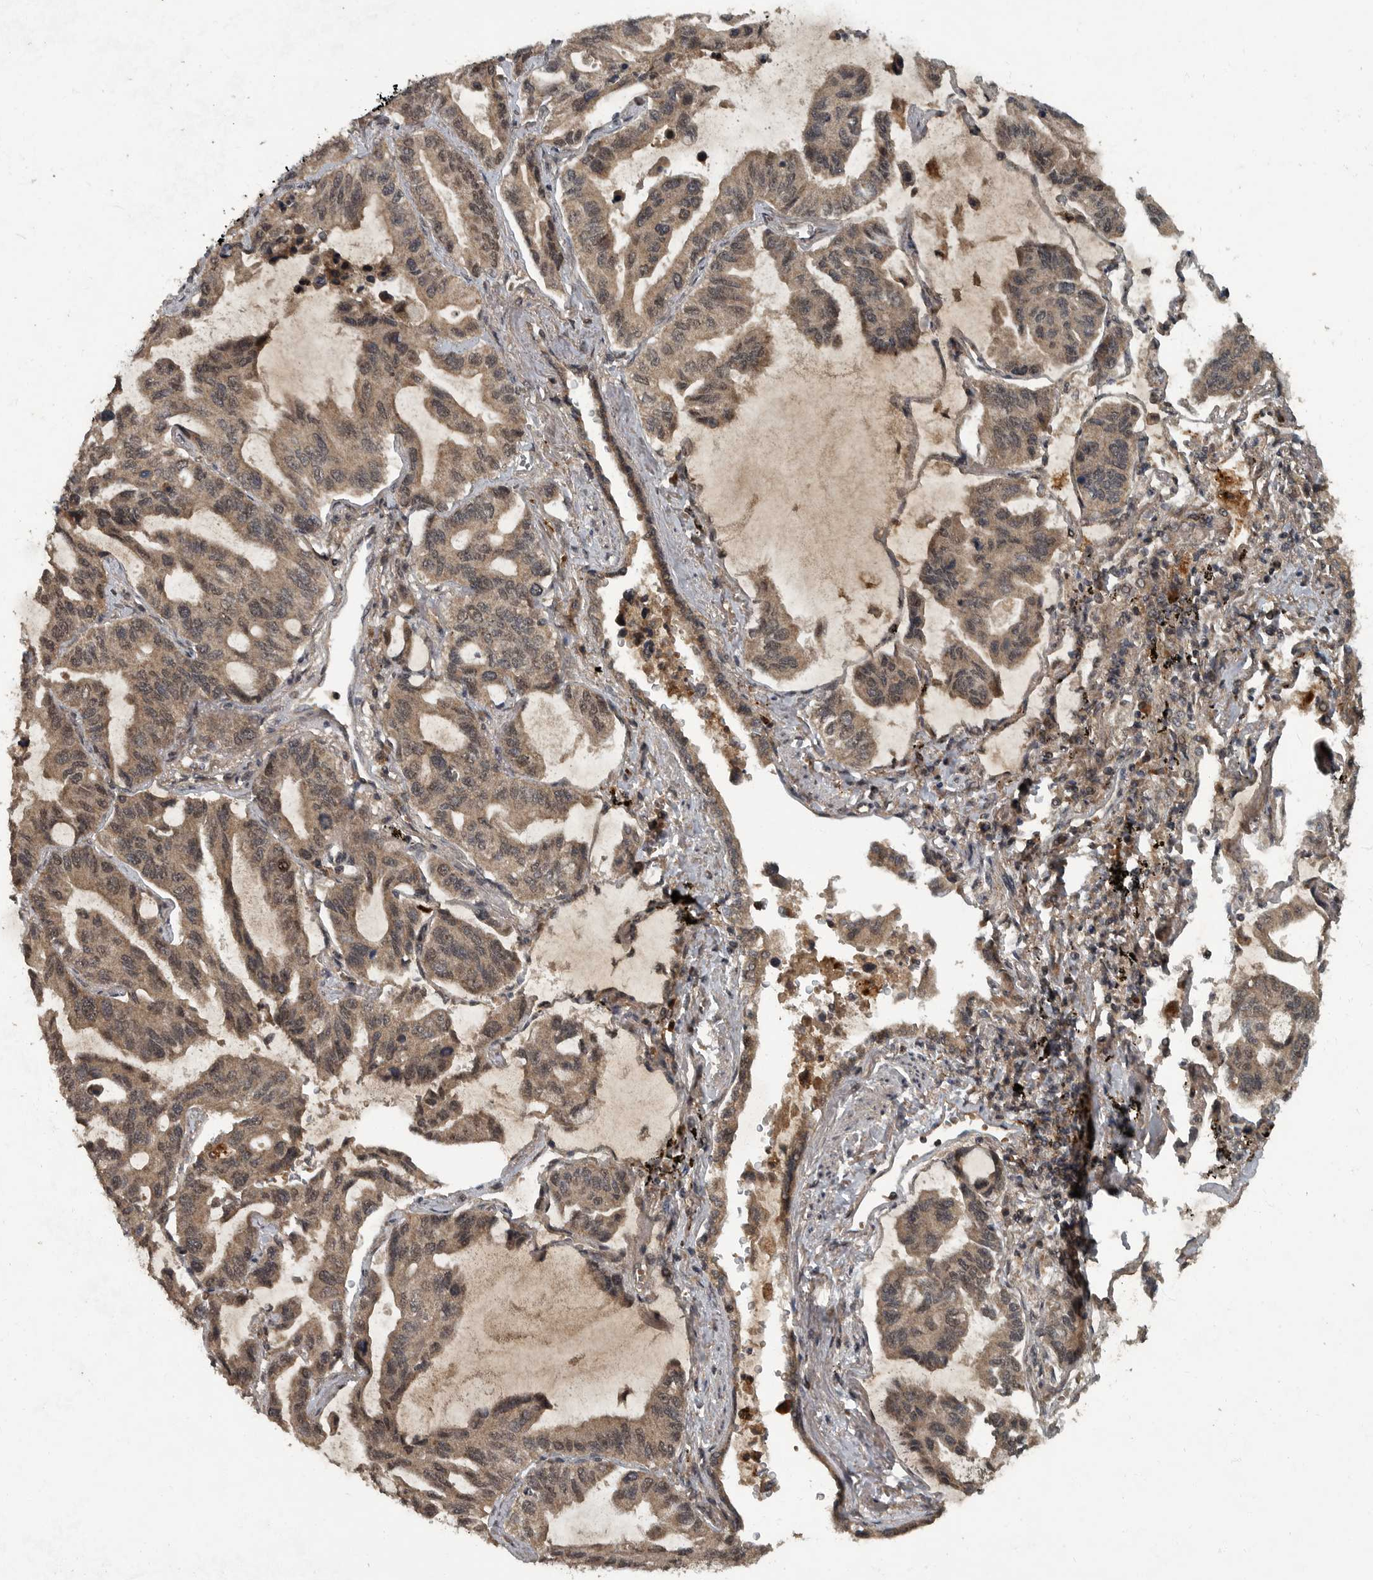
{"staining": {"intensity": "moderate", "quantity": ">75%", "location": "cytoplasmic/membranous,nuclear"}, "tissue": "lung cancer", "cell_type": "Tumor cells", "image_type": "cancer", "snomed": [{"axis": "morphology", "description": "Adenocarcinoma, NOS"}, {"axis": "topography", "description": "Lung"}], "caption": "Immunohistochemistry histopathology image of human lung cancer stained for a protein (brown), which exhibits medium levels of moderate cytoplasmic/membranous and nuclear positivity in about >75% of tumor cells.", "gene": "FOXO1", "patient": {"sex": "male", "age": 64}}